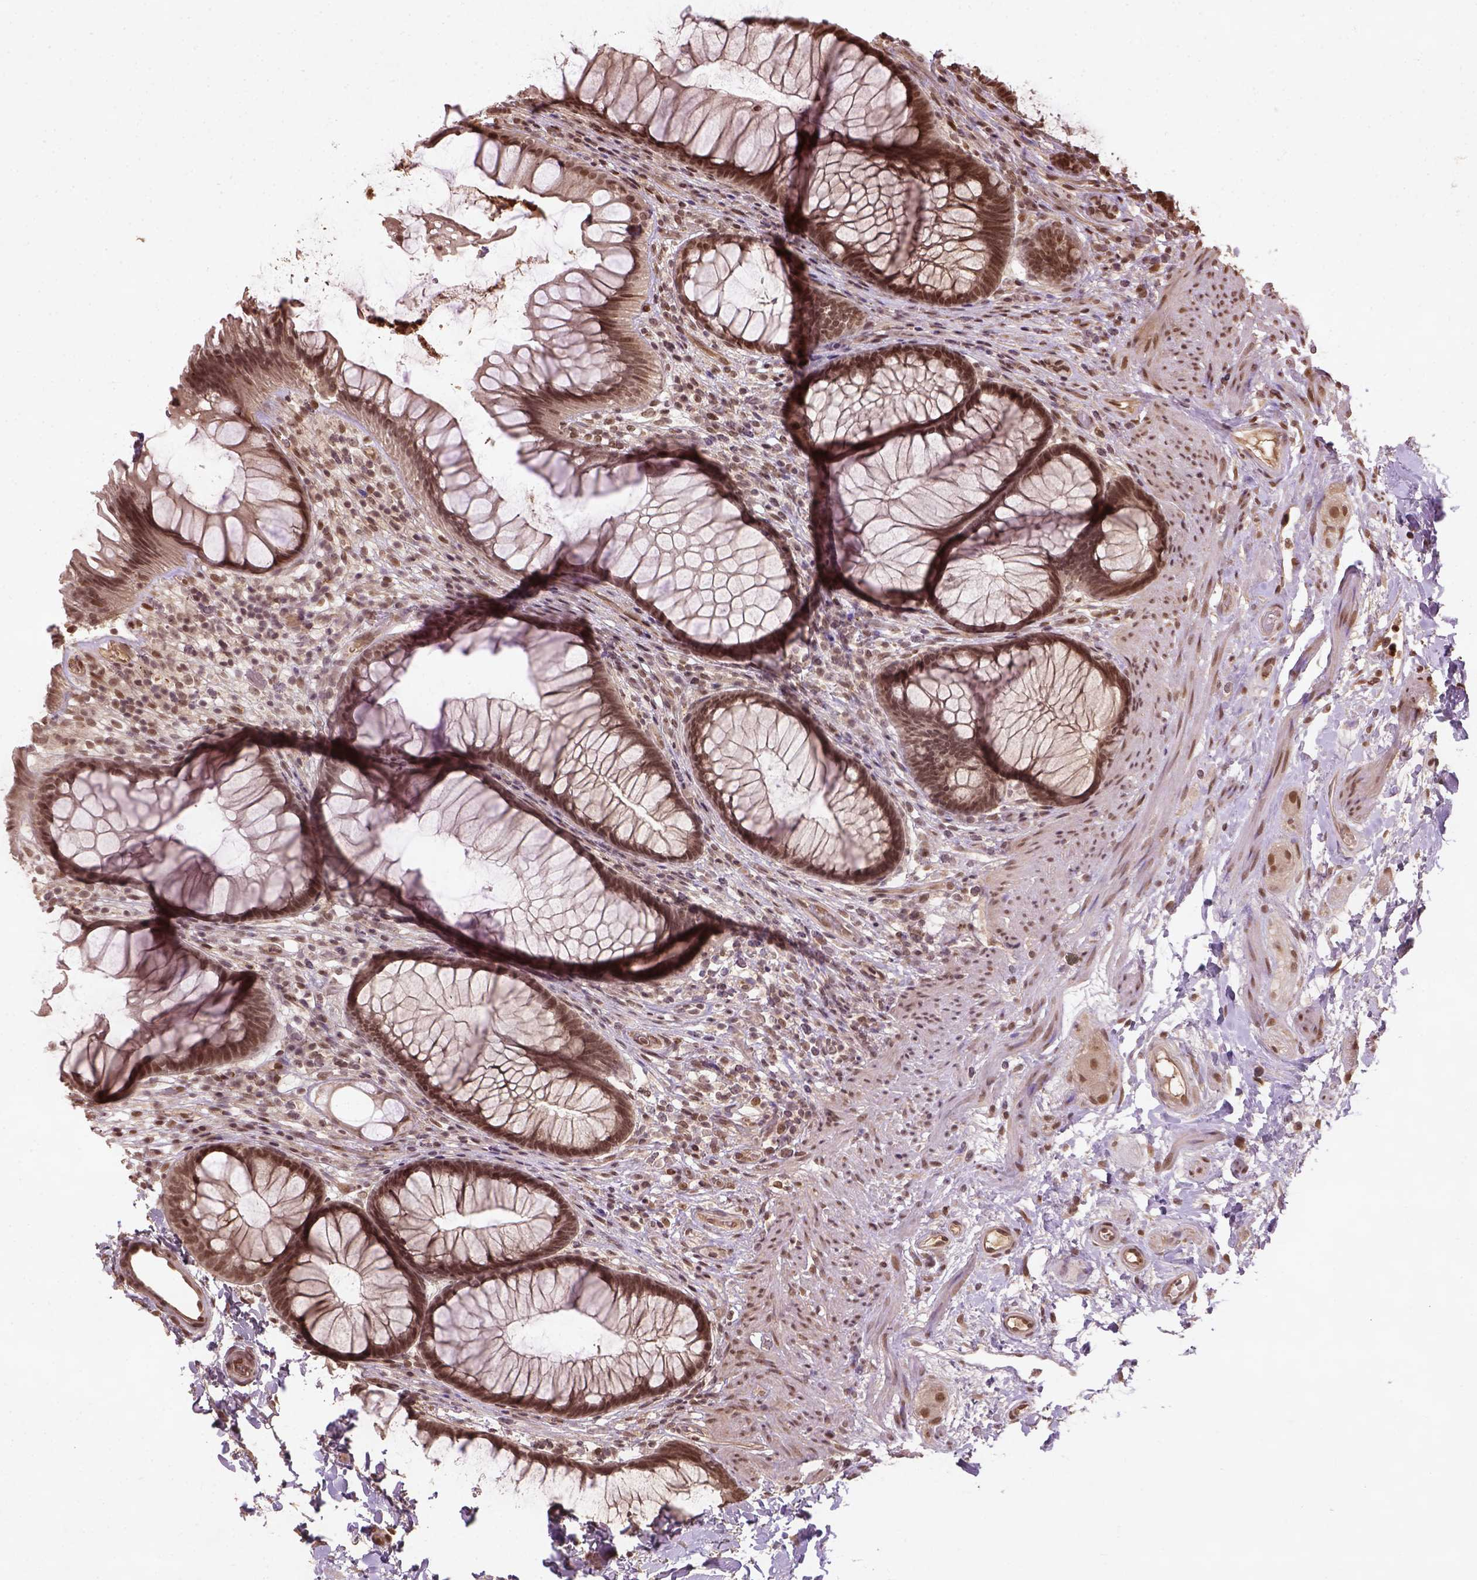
{"staining": {"intensity": "moderate", "quantity": ">75%", "location": "nuclear"}, "tissue": "rectum", "cell_type": "Glandular cells", "image_type": "normal", "snomed": [{"axis": "morphology", "description": "Normal tissue, NOS"}, {"axis": "topography", "description": "Smooth muscle"}, {"axis": "topography", "description": "Rectum"}], "caption": "Benign rectum was stained to show a protein in brown. There is medium levels of moderate nuclear expression in approximately >75% of glandular cells. Using DAB (3,3'-diaminobenzidine) (brown) and hematoxylin (blue) stains, captured at high magnification using brightfield microscopy.", "gene": "BANF1", "patient": {"sex": "male", "age": 53}}